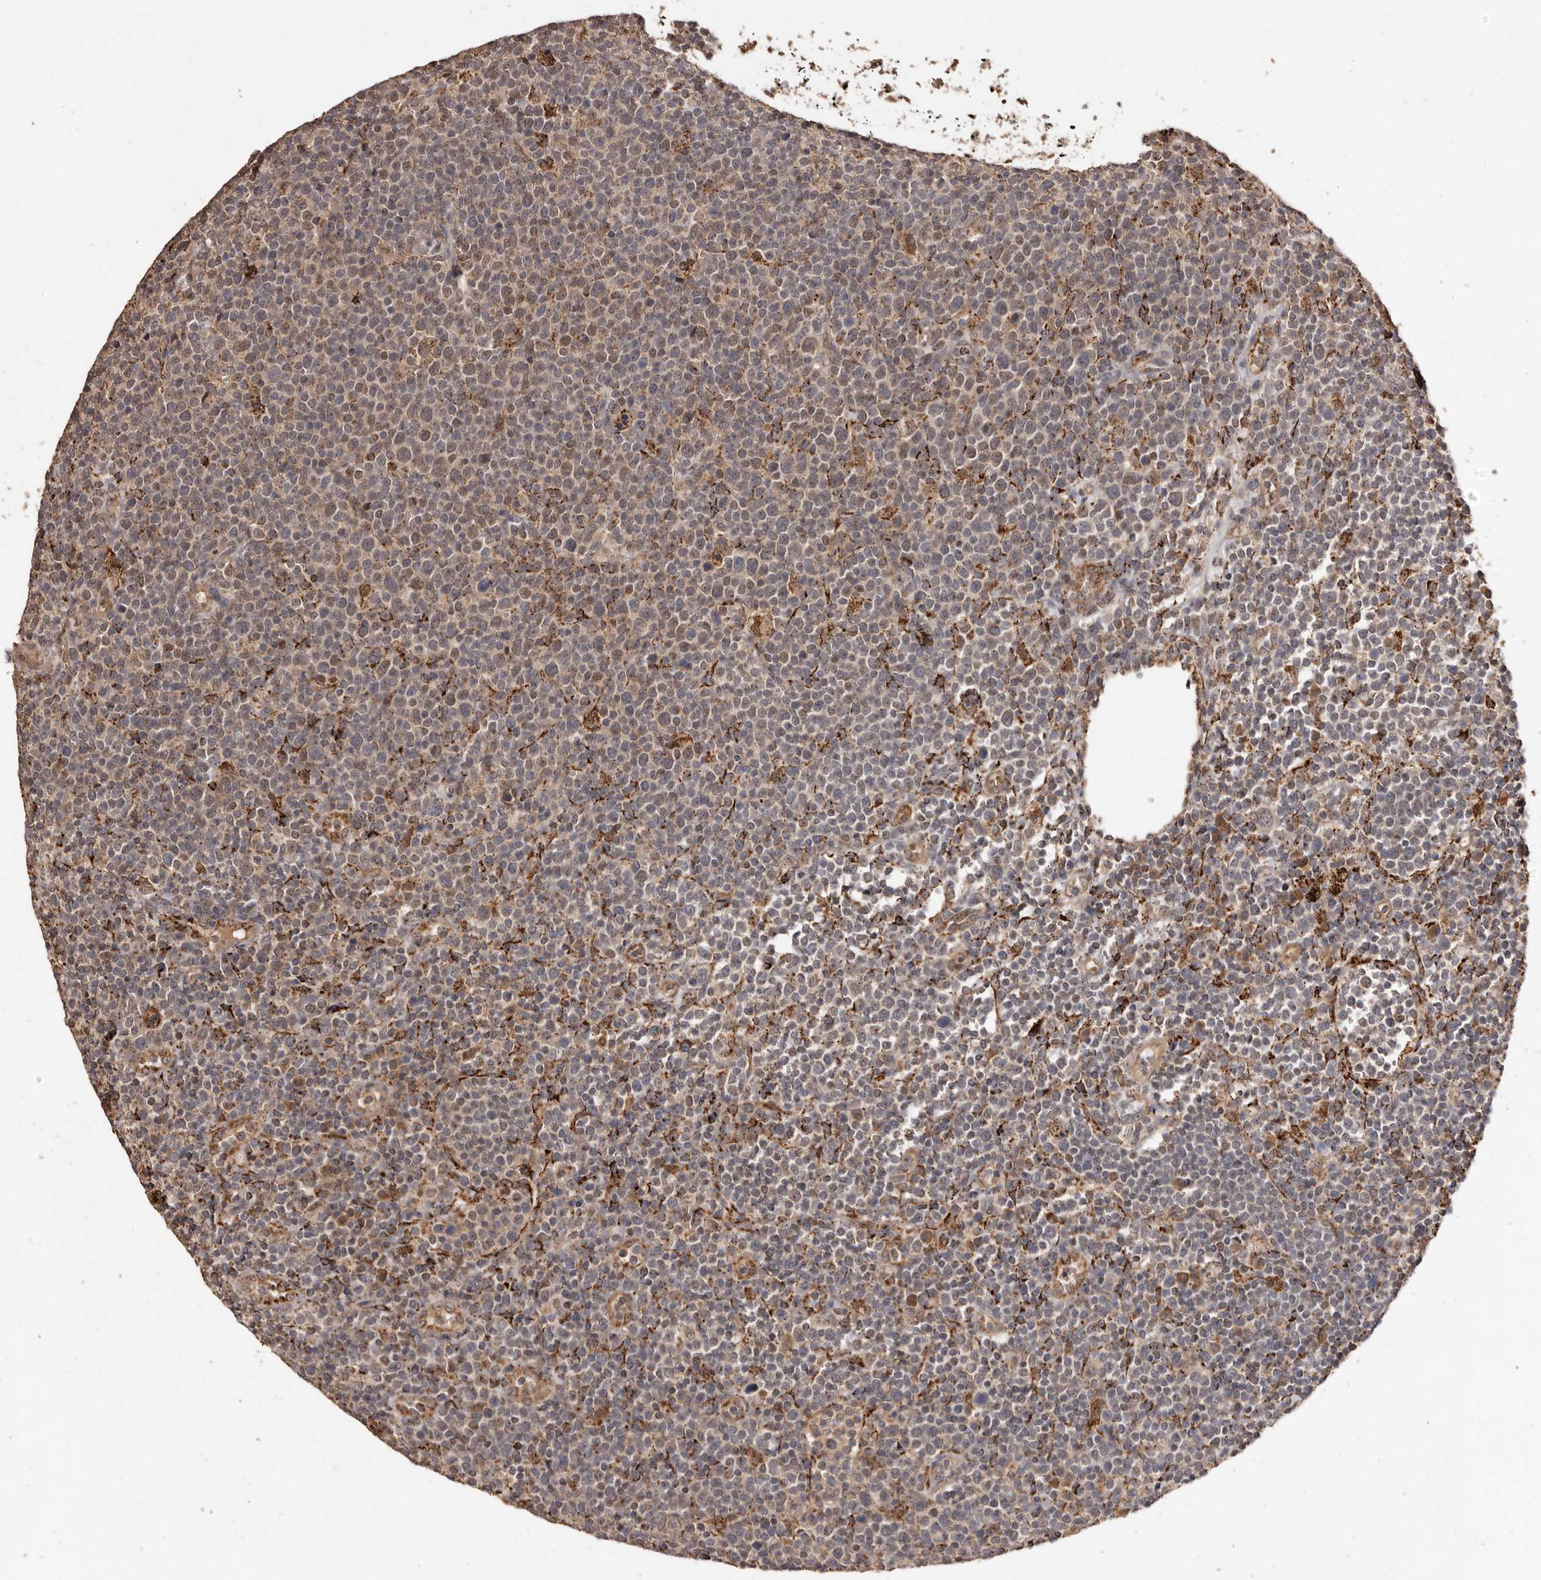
{"staining": {"intensity": "weak", "quantity": "25%-75%", "location": "cytoplasmic/membranous"}, "tissue": "lymphoma", "cell_type": "Tumor cells", "image_type": "cancer", "snomed": [{"axis": "morphology", "description": "Malignant lymphoma, non-Hodgkin's type, High grade"}, {"axis": "topography", "description": "Lymph node"}], "caption": "This is a histology image of immunohistochemistry staining of lymphoma, which shows weak expression in the cytoplasmic/membranous of tumor cells.", "gene": "AKAP7", "patient": {"sex": "male", "age": 61}}